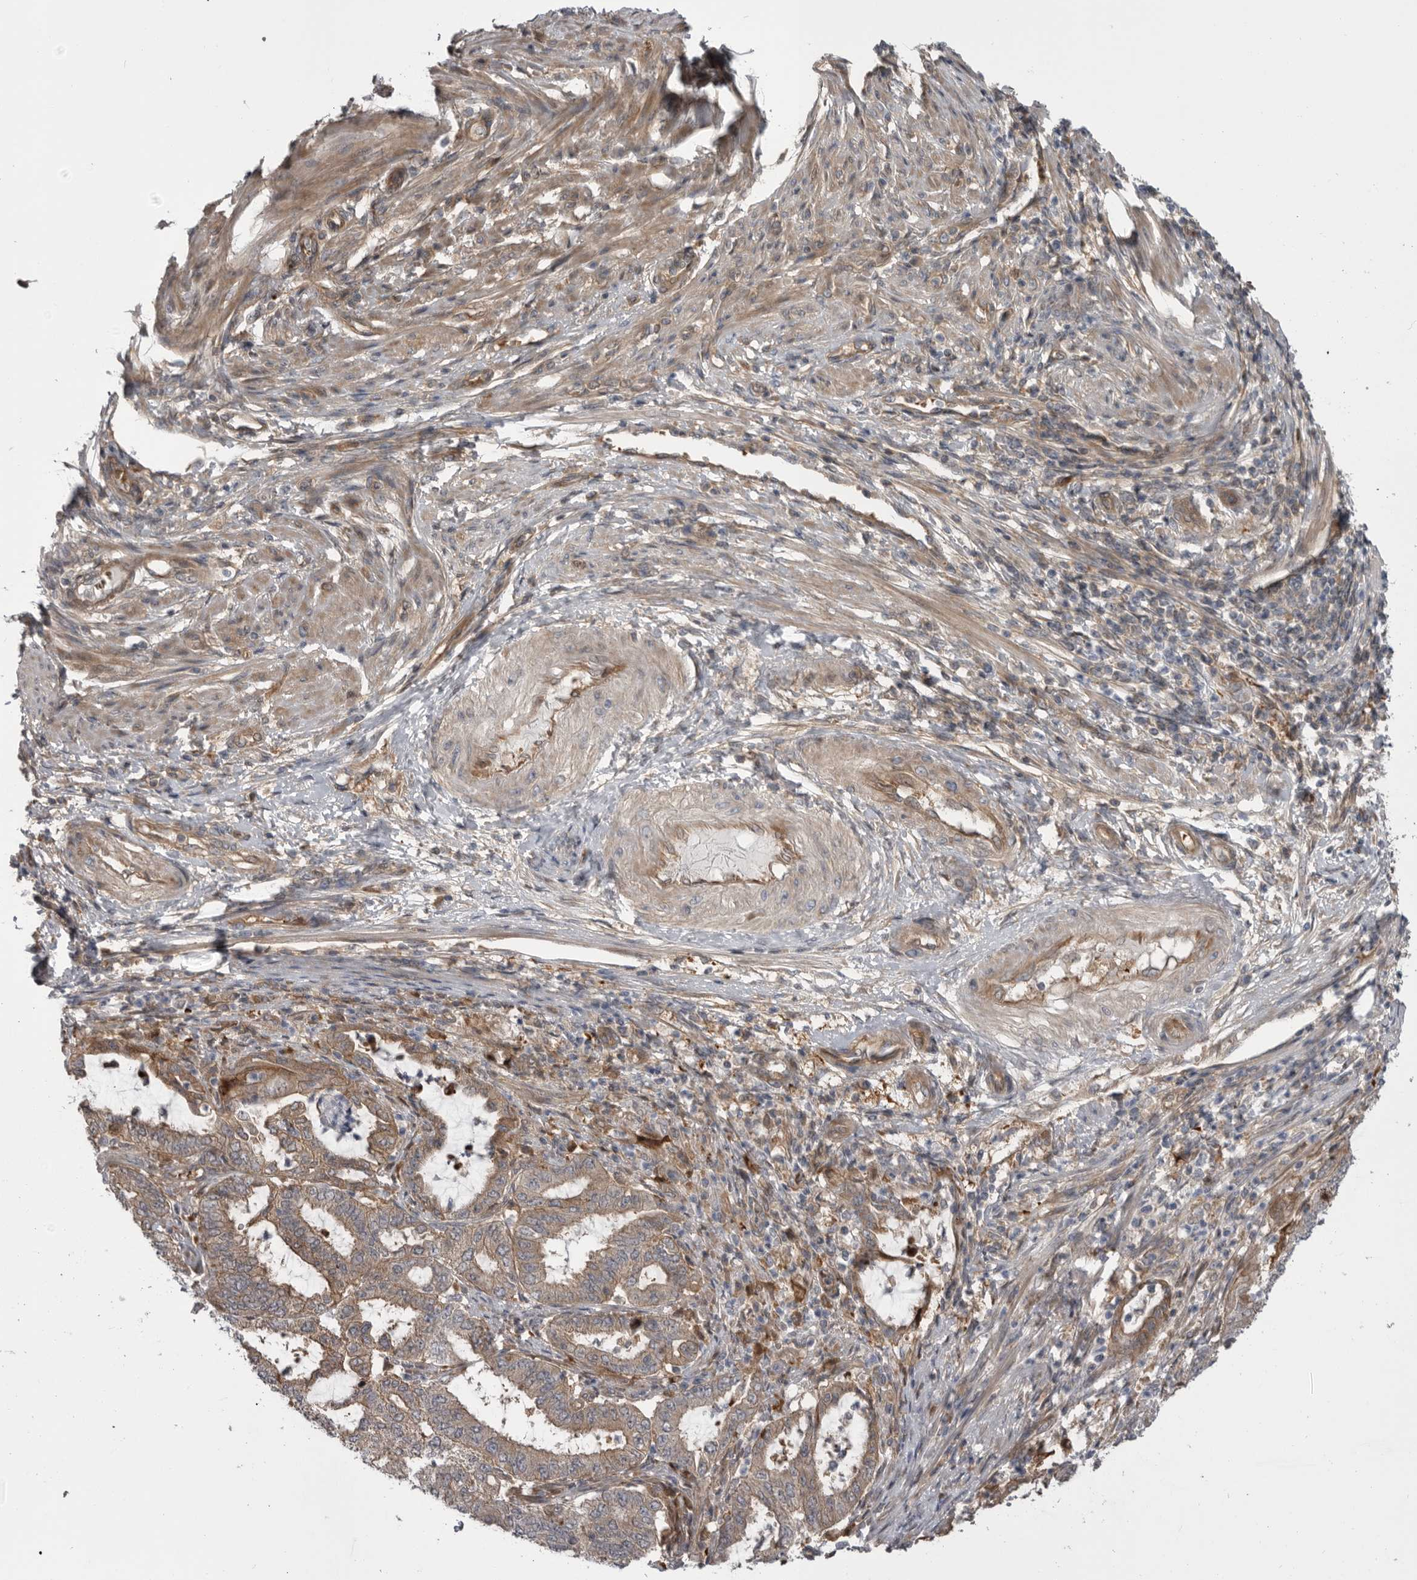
{"staining": {"intensity": "weak", "quantity": ">75%", "location": "cytoplasmic/membranous"}, "tissue": "endometrial cancer", "cell_type": "Tumor cells", "image_type": "cancer", "snomed": [{"axis": "morphology", "description": "Adenocarcinoma, NOS"}, {"axis": "topography", "description": "Endometrium"}], "caption": "A brown stain labels weak cytoplasmic/membranous expression of a protein in human adenocarcinoma (endometrial) tumor cells. The staining was performed using DAB (3,3'-diaminobenzidine), with brown indicating positive protein expression. Nuclei are stained blue with hematoxylin.", "gene": "RAB3GAP2", "patient": {"sex": "female", "age": 51}}